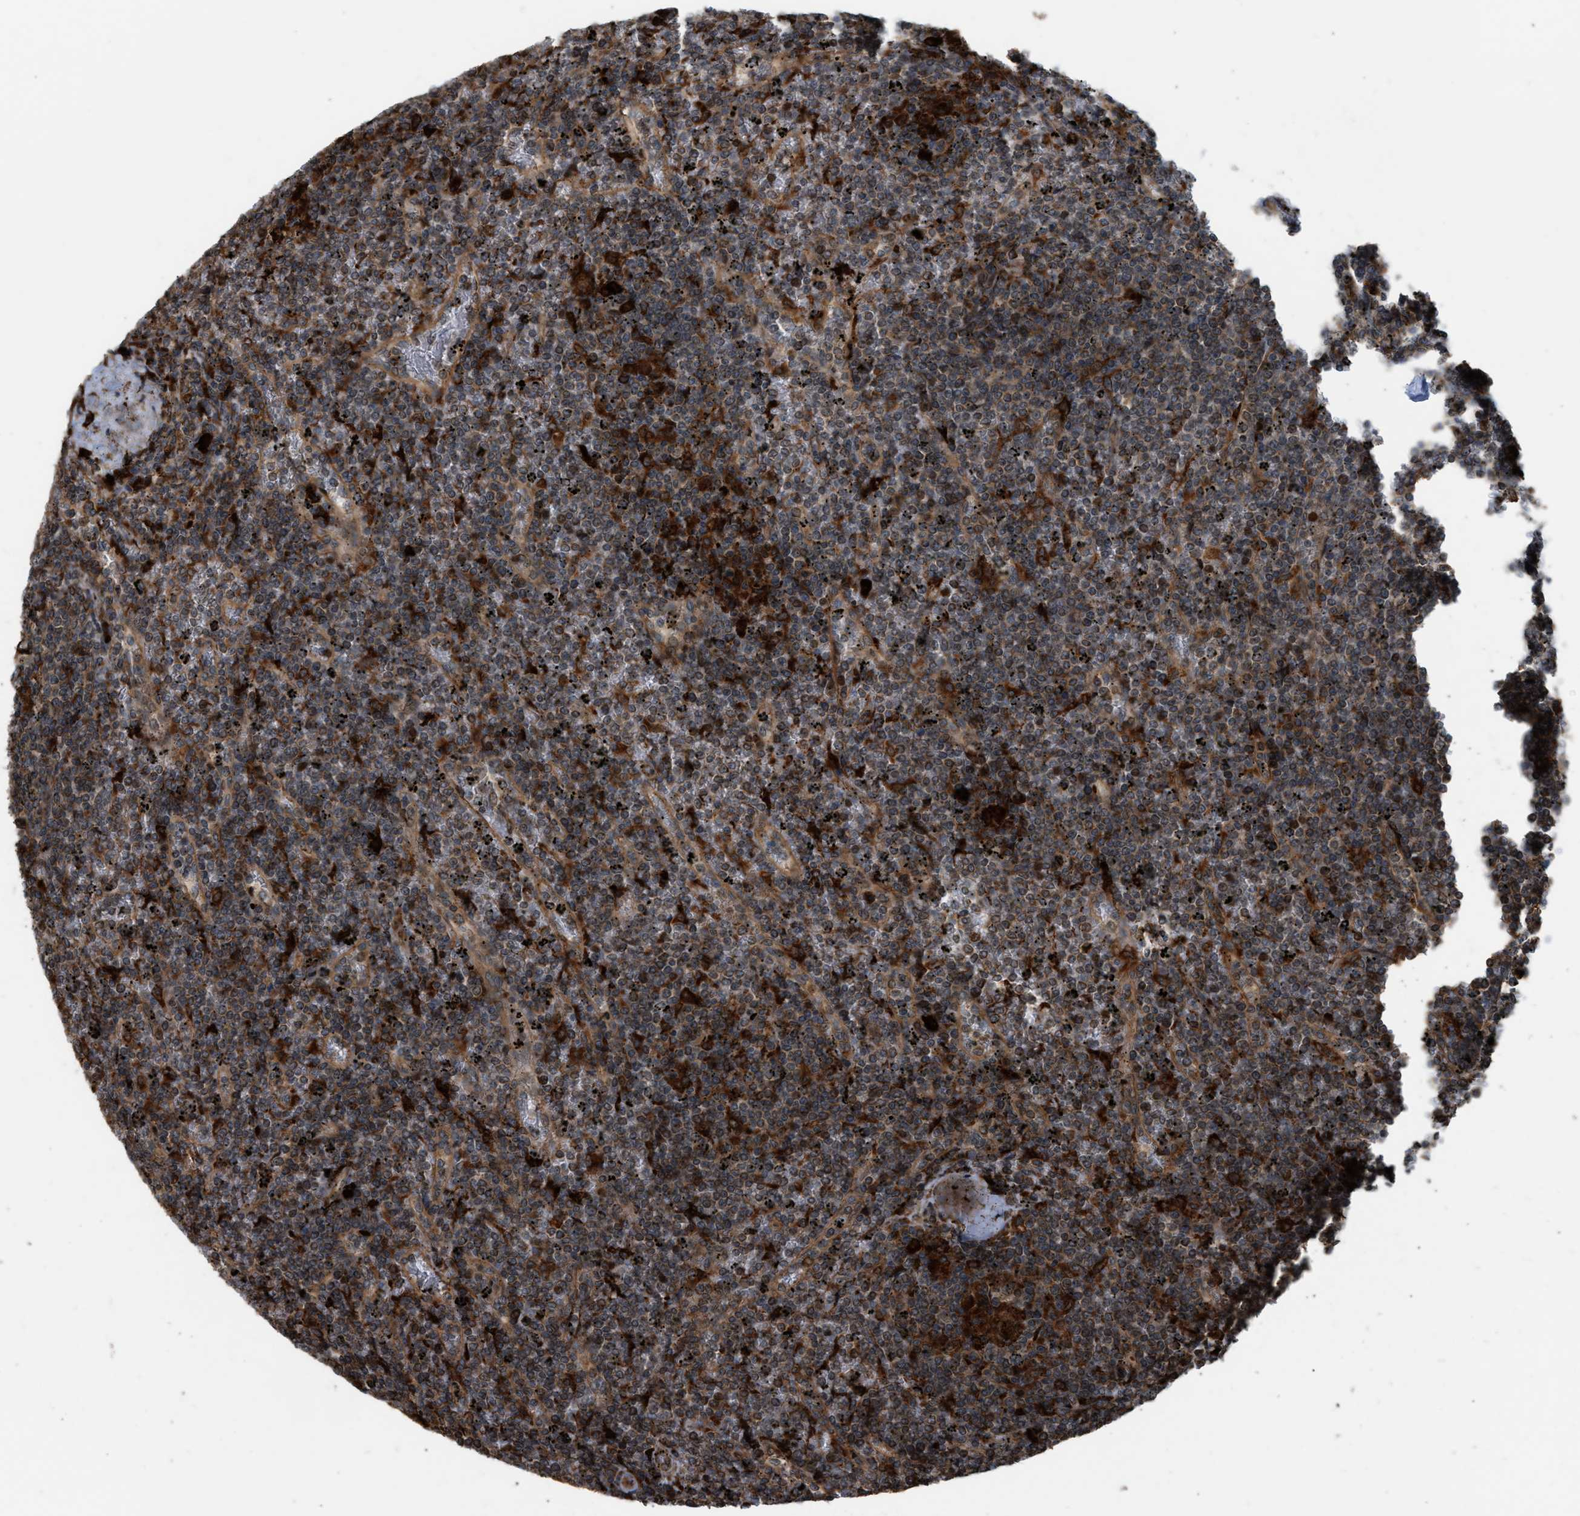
{"staining": {"intensity": "moderate", "quantity": "25%-75%", "location": "cytoplasmic/membranous"}, "tissue": "lymphoma", "cell_type": "Tumor cells", "image_type": "cancer", "snomed": [{"axis": "morphology", "description": "Malignant lymphoma, non-Hodgkin's type, Low grade"}, {"axis": "topography", "description": "Spleen"}], "caption": "Brown immunohistochemical staining in human lymphoma exhibits moderate cytoplasmic/membranous expression in about 25%-75% of tumor cells.", "gene": "BAIAP2L1", "patient": {"sex": "female", "age": 19}}